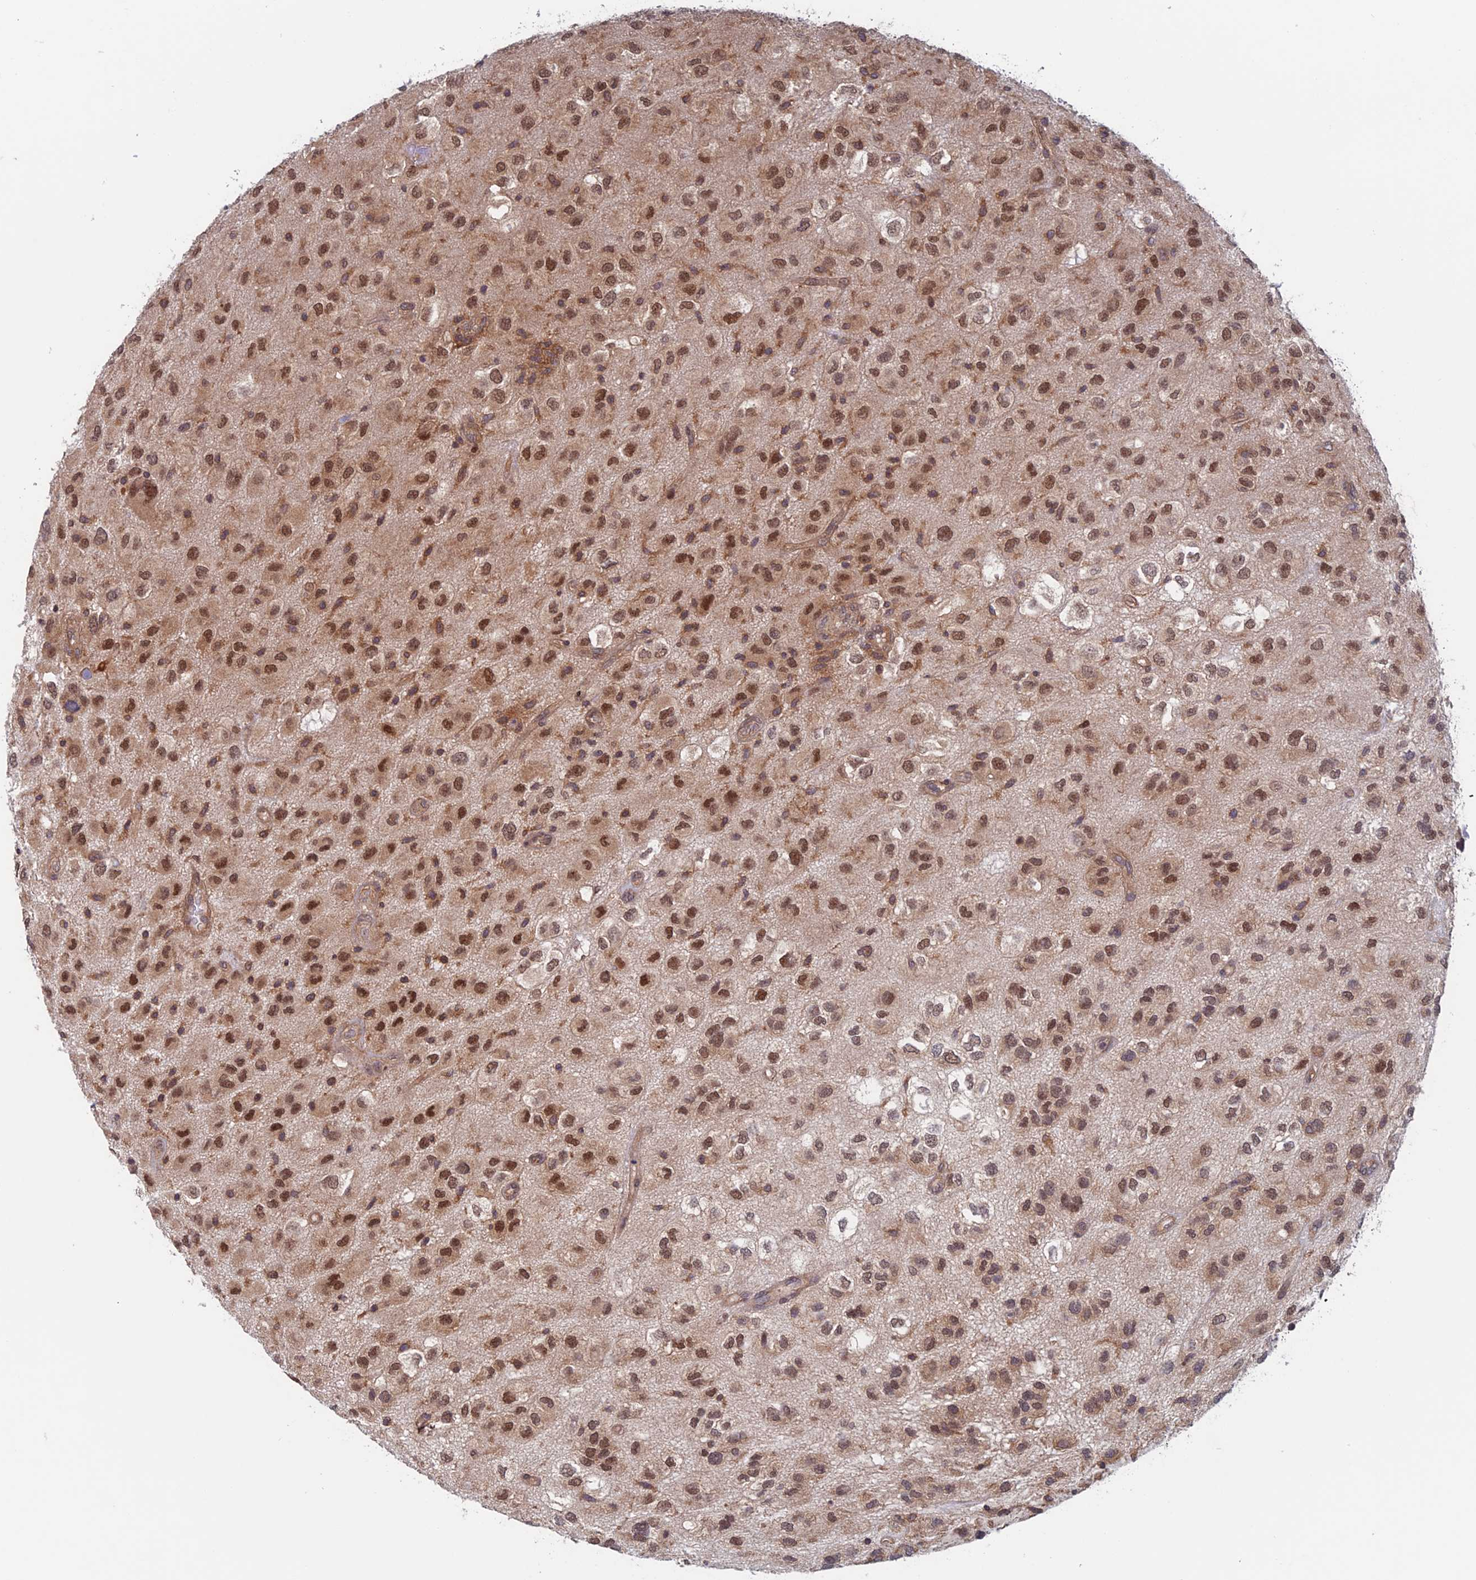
{"staining": {"intensity": "moderate", "quantity": ">75%", "location": "nuclear"}, "tissue": "glioma", "cell_type": "Tumor cells", "image_type": "cancer", "snomed": [{"axis": "morphology", "description": "Glioma, malignant, Low grade"}, {"axis": "topography", "description": "Brain"}], "caption": "Brown immunohistochemical staining in glioma shows moderate nuclear expression in approximately >75% of tumor cells.", "gene": "NUDT16L1", "patient": {"sex": "male", "age": 66}}